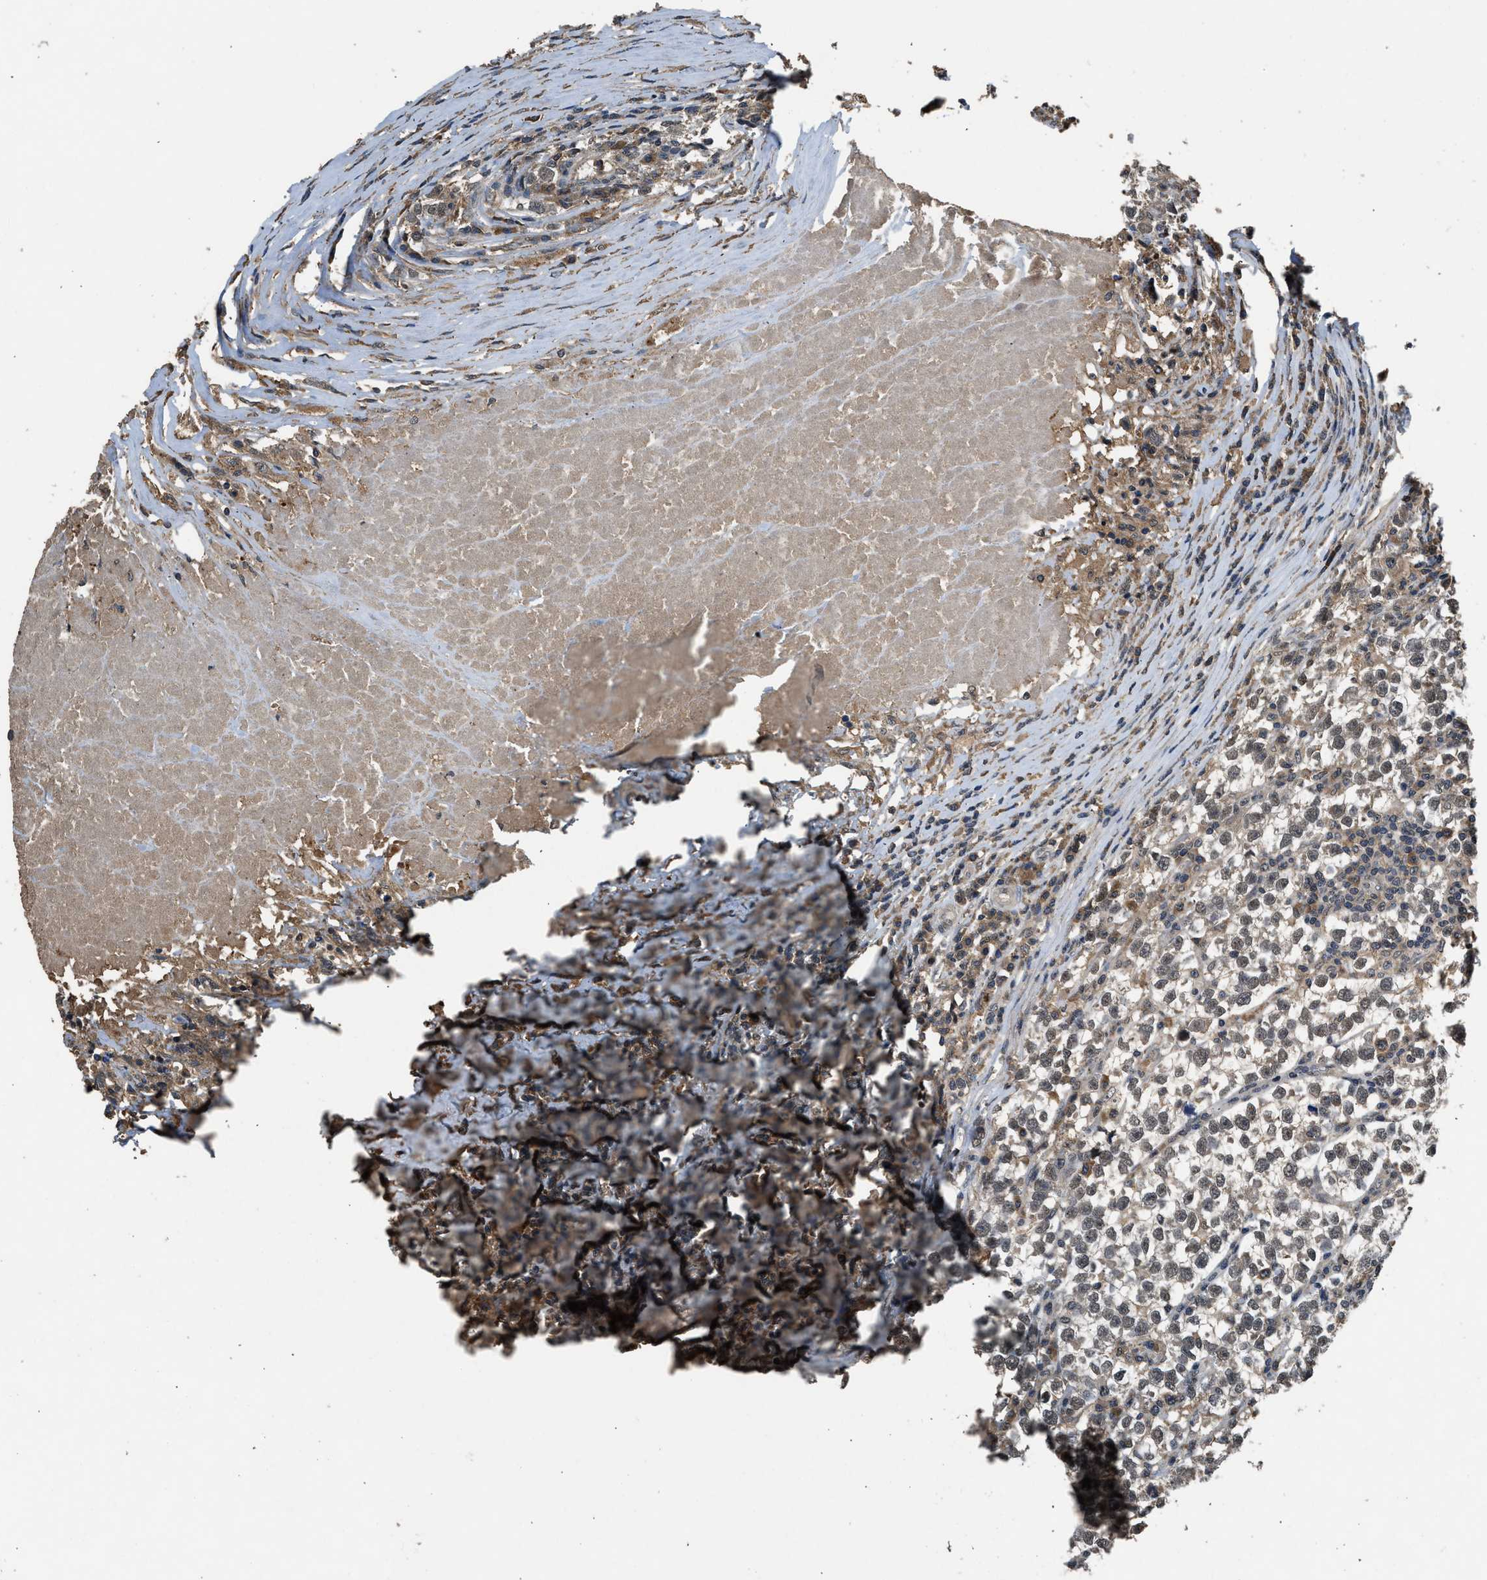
{"staining": {"intensity": "moderate", "quantity": ">75%", "location": "nuclear"}, "tissue": "testis cancer", "cell_type": "Tumor cells", "image_type": "cancer", "snomed": [{"axis": "morphology", "description": "Normal tissue, NOS"}, {"axis": "morphology", "description": "Seminoma, NOS"}, {"axis": "topography", "description": "Testis"}], "caption": "An image showing moderate nuclear expression in approximately >75% of tumor cells in testis seminoma, as visualized by brown immunohistochemical staining.", "gene": "SLC15A4", "patient": {"sex": "male", "age": 43}}